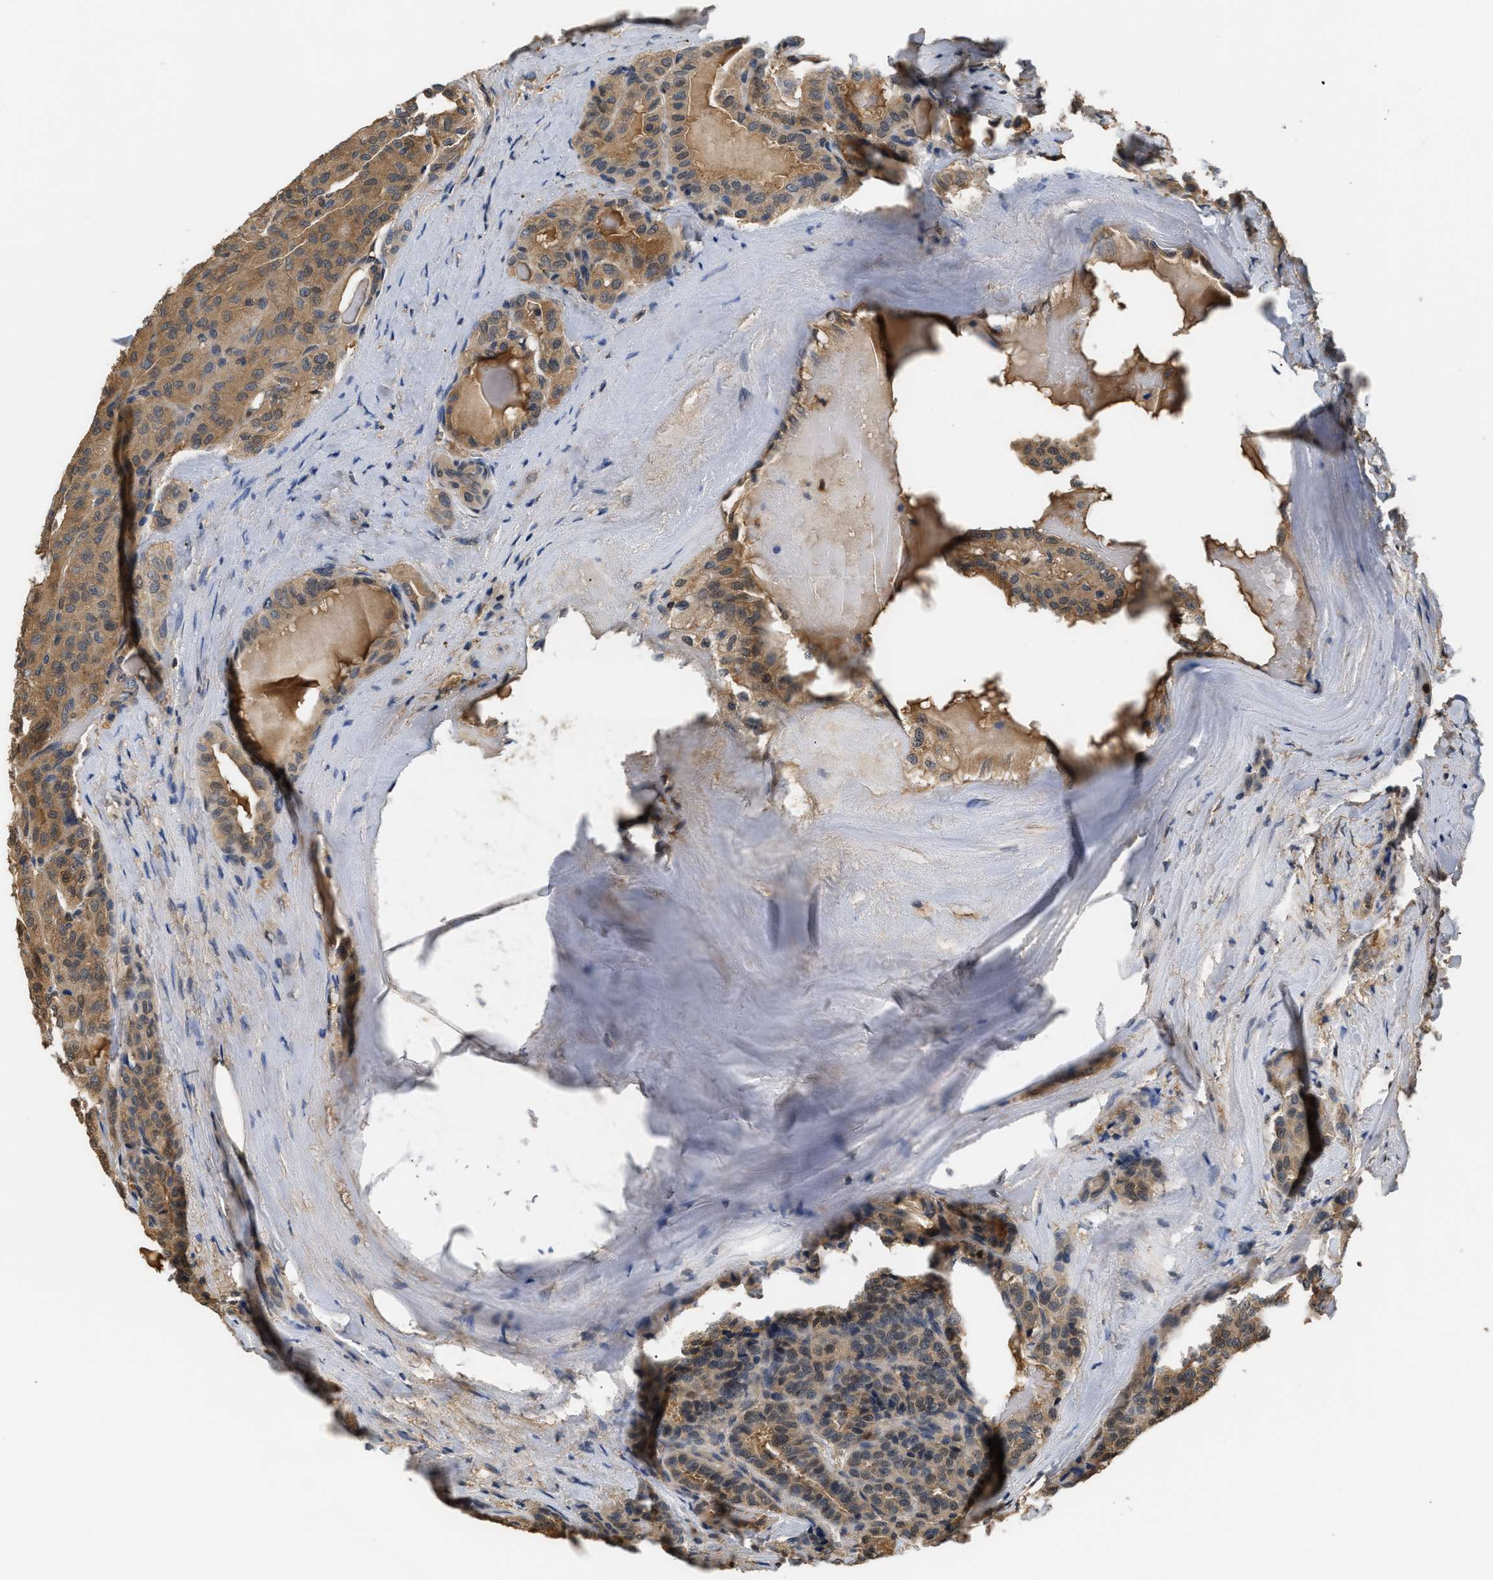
{"staining": {"intensity": "weak", "quantity": ">75%", "location": "cytoplasmic/membranous"}, "tissue": "thyroid cancer", "cell_type": "Tumor cells", "image_type": "cancer", "snomed": [{"axis": "morphology", "description": "Papillary adenocarcinoma, NOS"}, {"axis": "topography", "description": "Thyroid gland"}], "caption": "This is a photomicrograph of immunohistochemistry (IHC) staining of thyroid cancer (papillary adenocarcinoma), which shows weak expression in the cytoplasmic/membranous of tumor cells.", "gene": "GPI", "patient": {"sex": "male", "age": 77}}